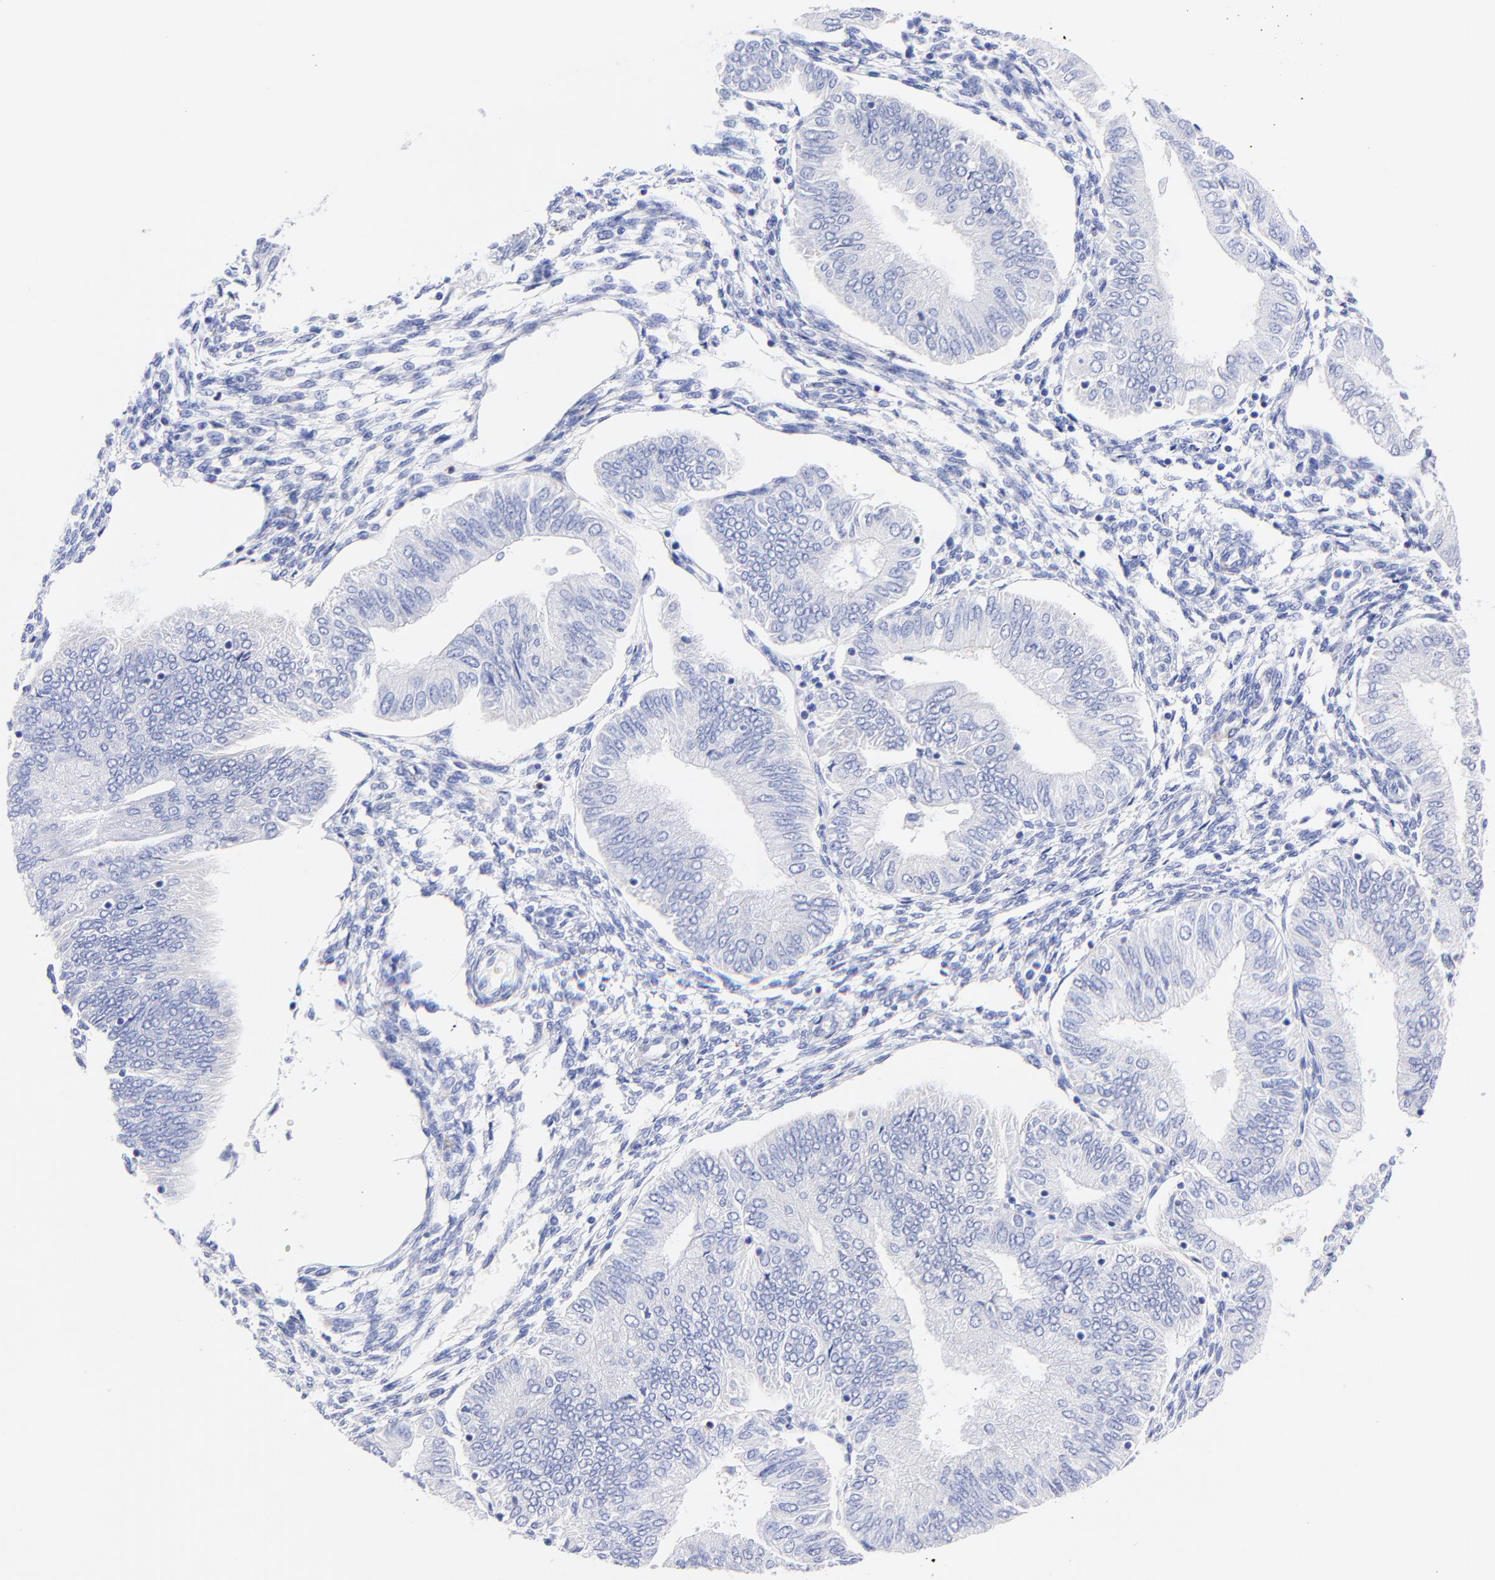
{"staining": {"intensity": "negative", "quantity": "none", "location": "none"}, "tissue": "endometrial cancer", "cell_type": "Tumor cells", "image_type": "cancer", "snomed": [{"axis": "morphology", "description": "Adenocarcinoma, NOS"}, {"axis": "topography", "description": "Endometrium"}], "caption": "There is no significant positivity in tumor cells of endometrial adenocarcinoma.", "gene": "C1QTNF6", "patient": {"sex": "female", "age": 51}}